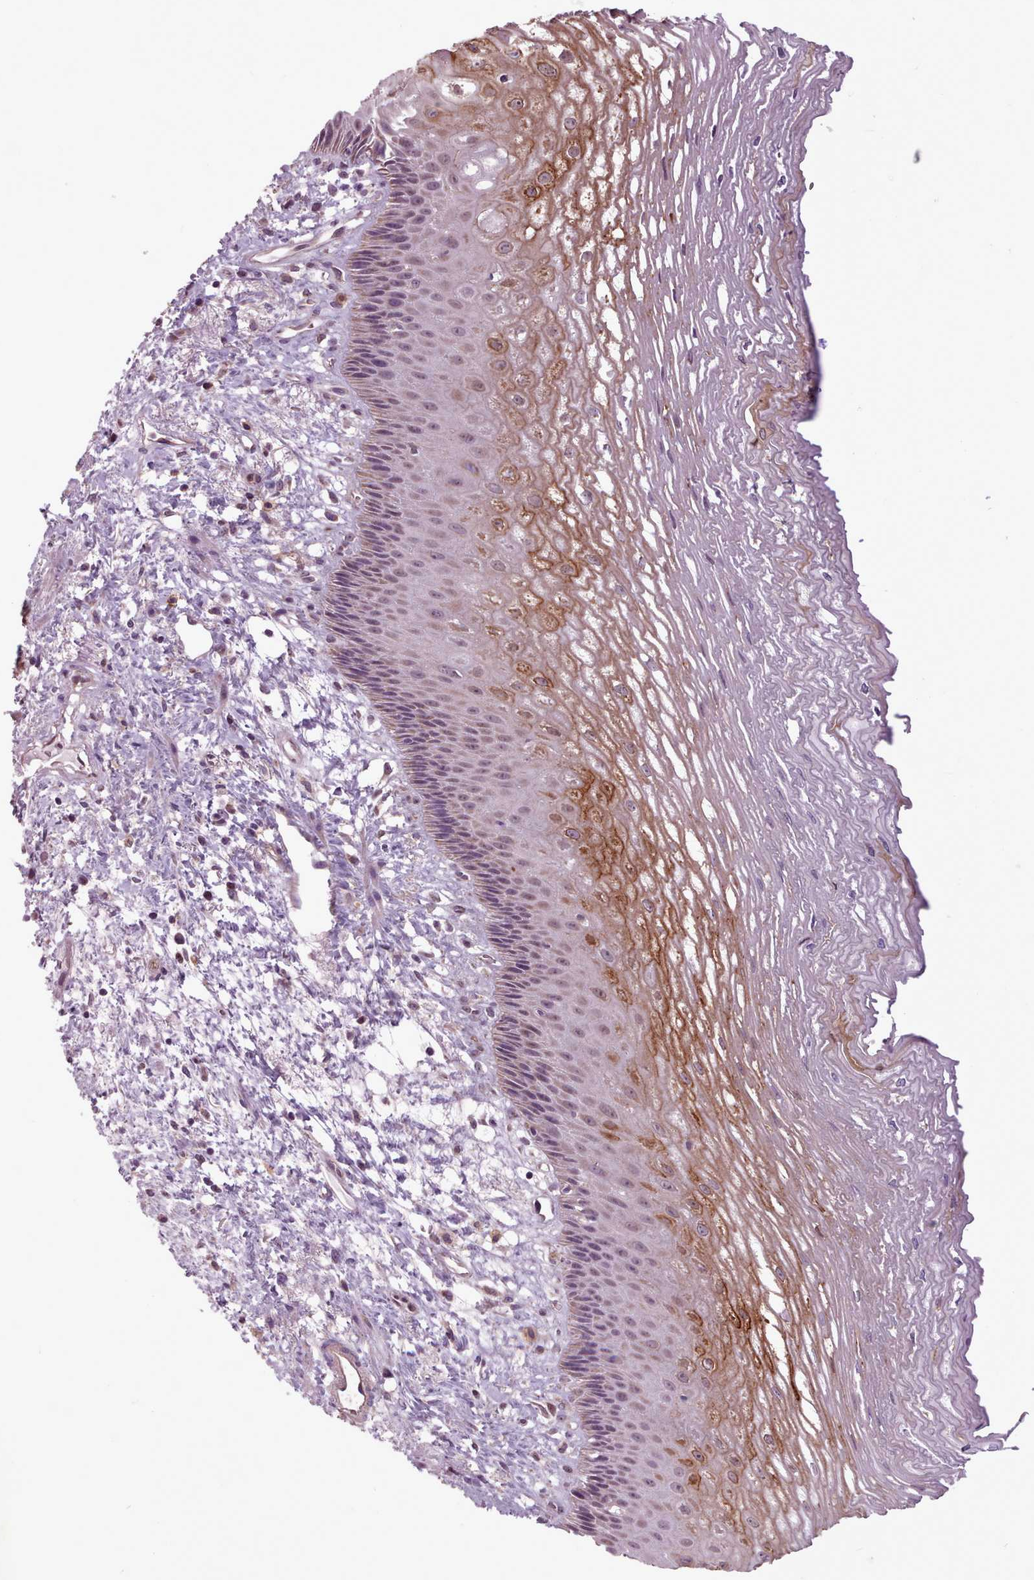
{"staining": {"intensity": "moderate", "quantity": "25%-75%", "location": "cytoplasmic/membranous"}, "tissue": "esophagus", "cell_type": "Squamous epithelial cells", "image_type": "normal", "snomed": [{"axis": "morphology", "description": "Normal tissue, NOS"}, {"axis": "topography", "description": "Esophagus"}], "caption": "Esophagus stained for a protein demonstrates moderate cytoplasmic/membranous positivity in squamous epithelial cells. Using DAB (brown) and hematoxylin (blue) stains, captured at high magnification using brightfield microscopy.", "gene": "SLURP1", "patient": {"sex": "male", "age": 60}}